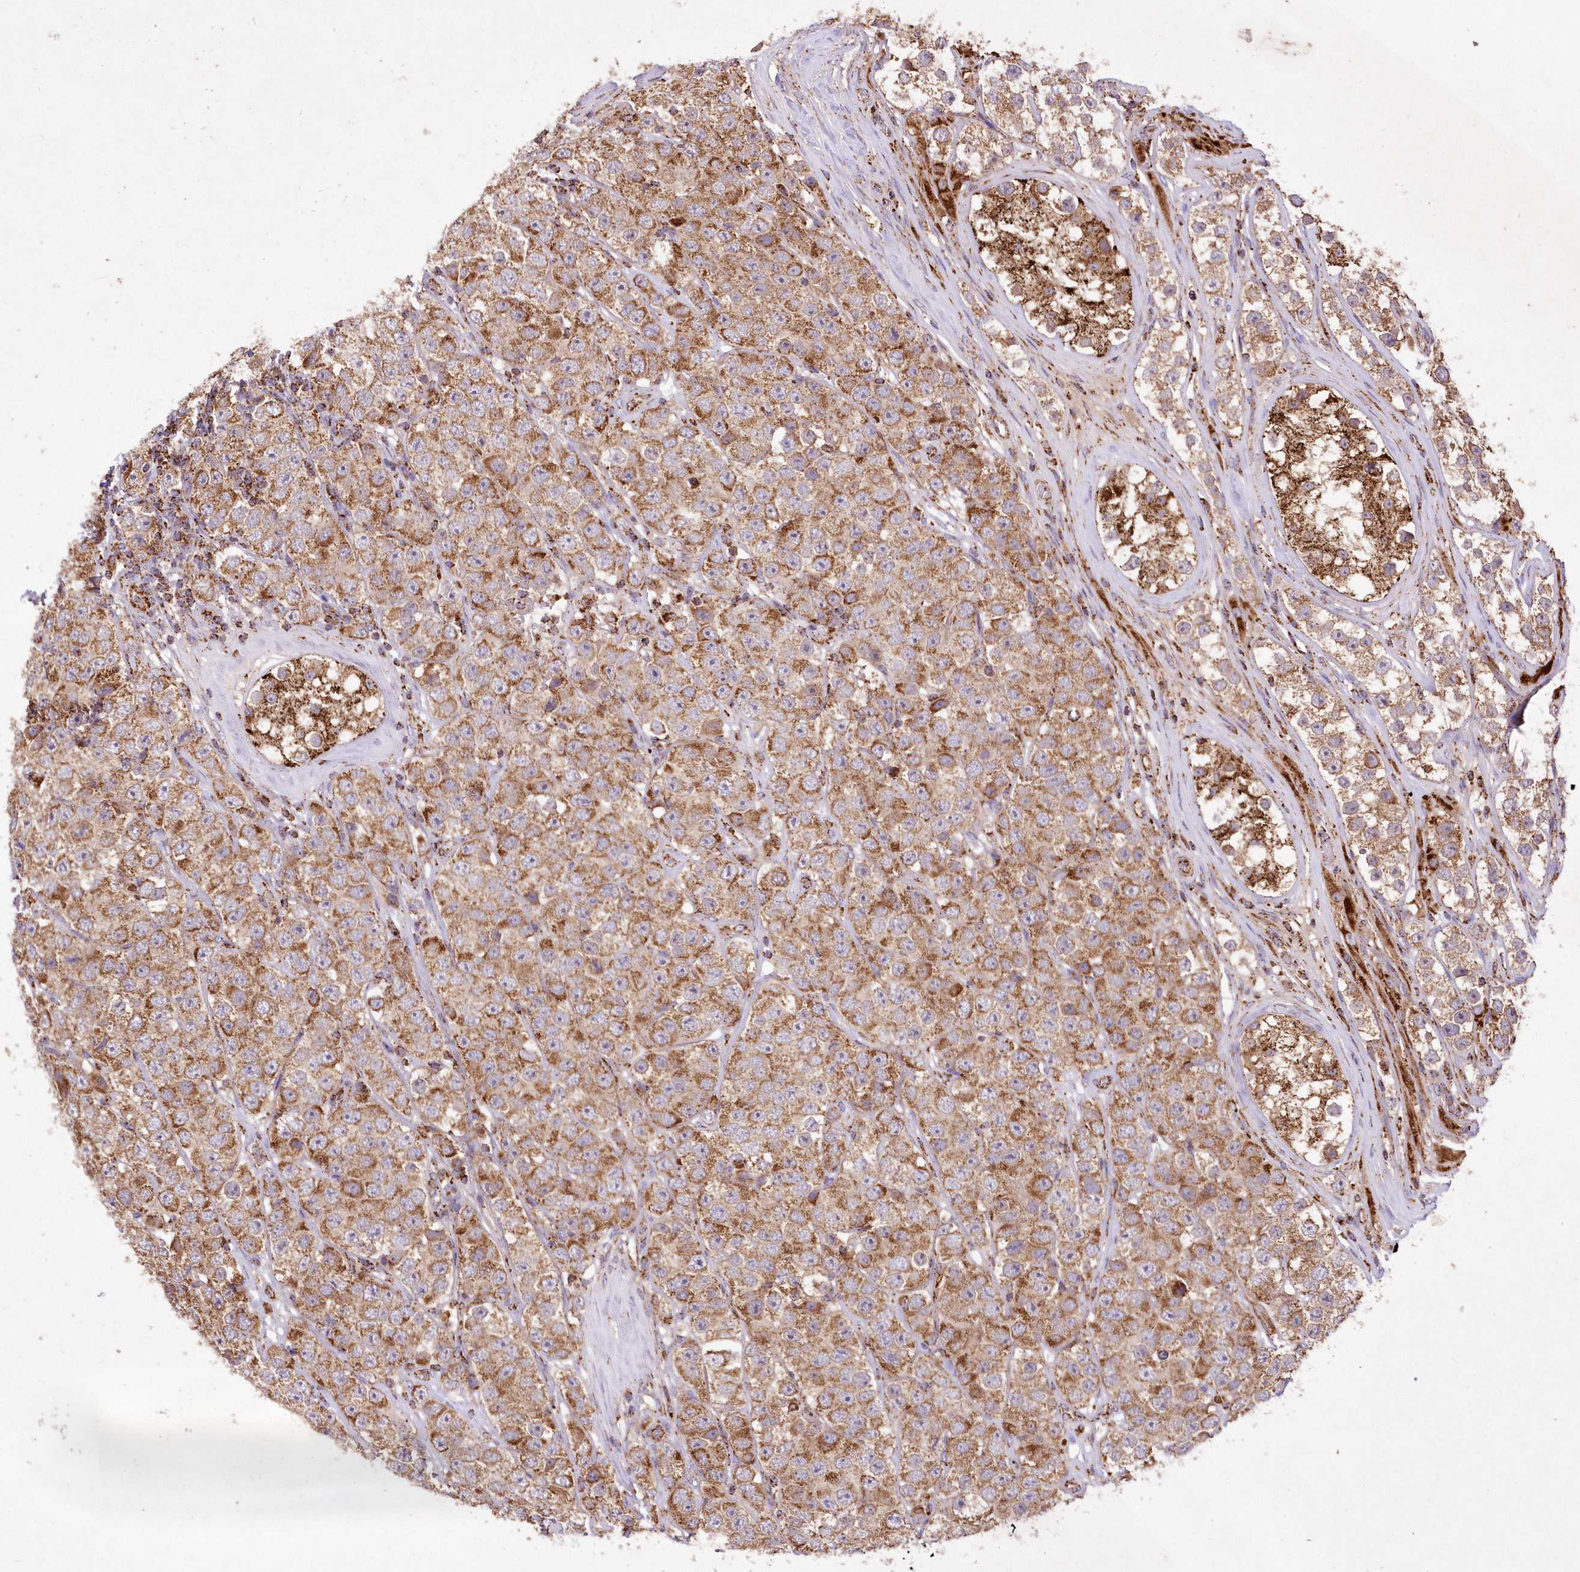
{"staining": {"intensity": "moderate", "quantity": ">75%", "location": "cytoplasmic/membranous"}, "tissue": "testis cancer", "cell_type": "Tumor cells", "image_type": "cancer", "snomed": [{"axis": "morphology", "description": "Seminoma, NOS"}, {"axis": "topography", "description": "Testis"}], "caption": "The histopathology image exhibits staining of testis cancer (seminoma), revealing moderate cytoplasmic/membranous protein staining (brown color) within tumor cells. The staining was performed using DAB (3,3'-diaminobenzidine) to visualize the protein expression in brown, while the nuclei were stained in blue with hematoxylin (Magnification: 20x).", "gene": "ASNSD1", "patient": {"sex": "male", "age": 28}}